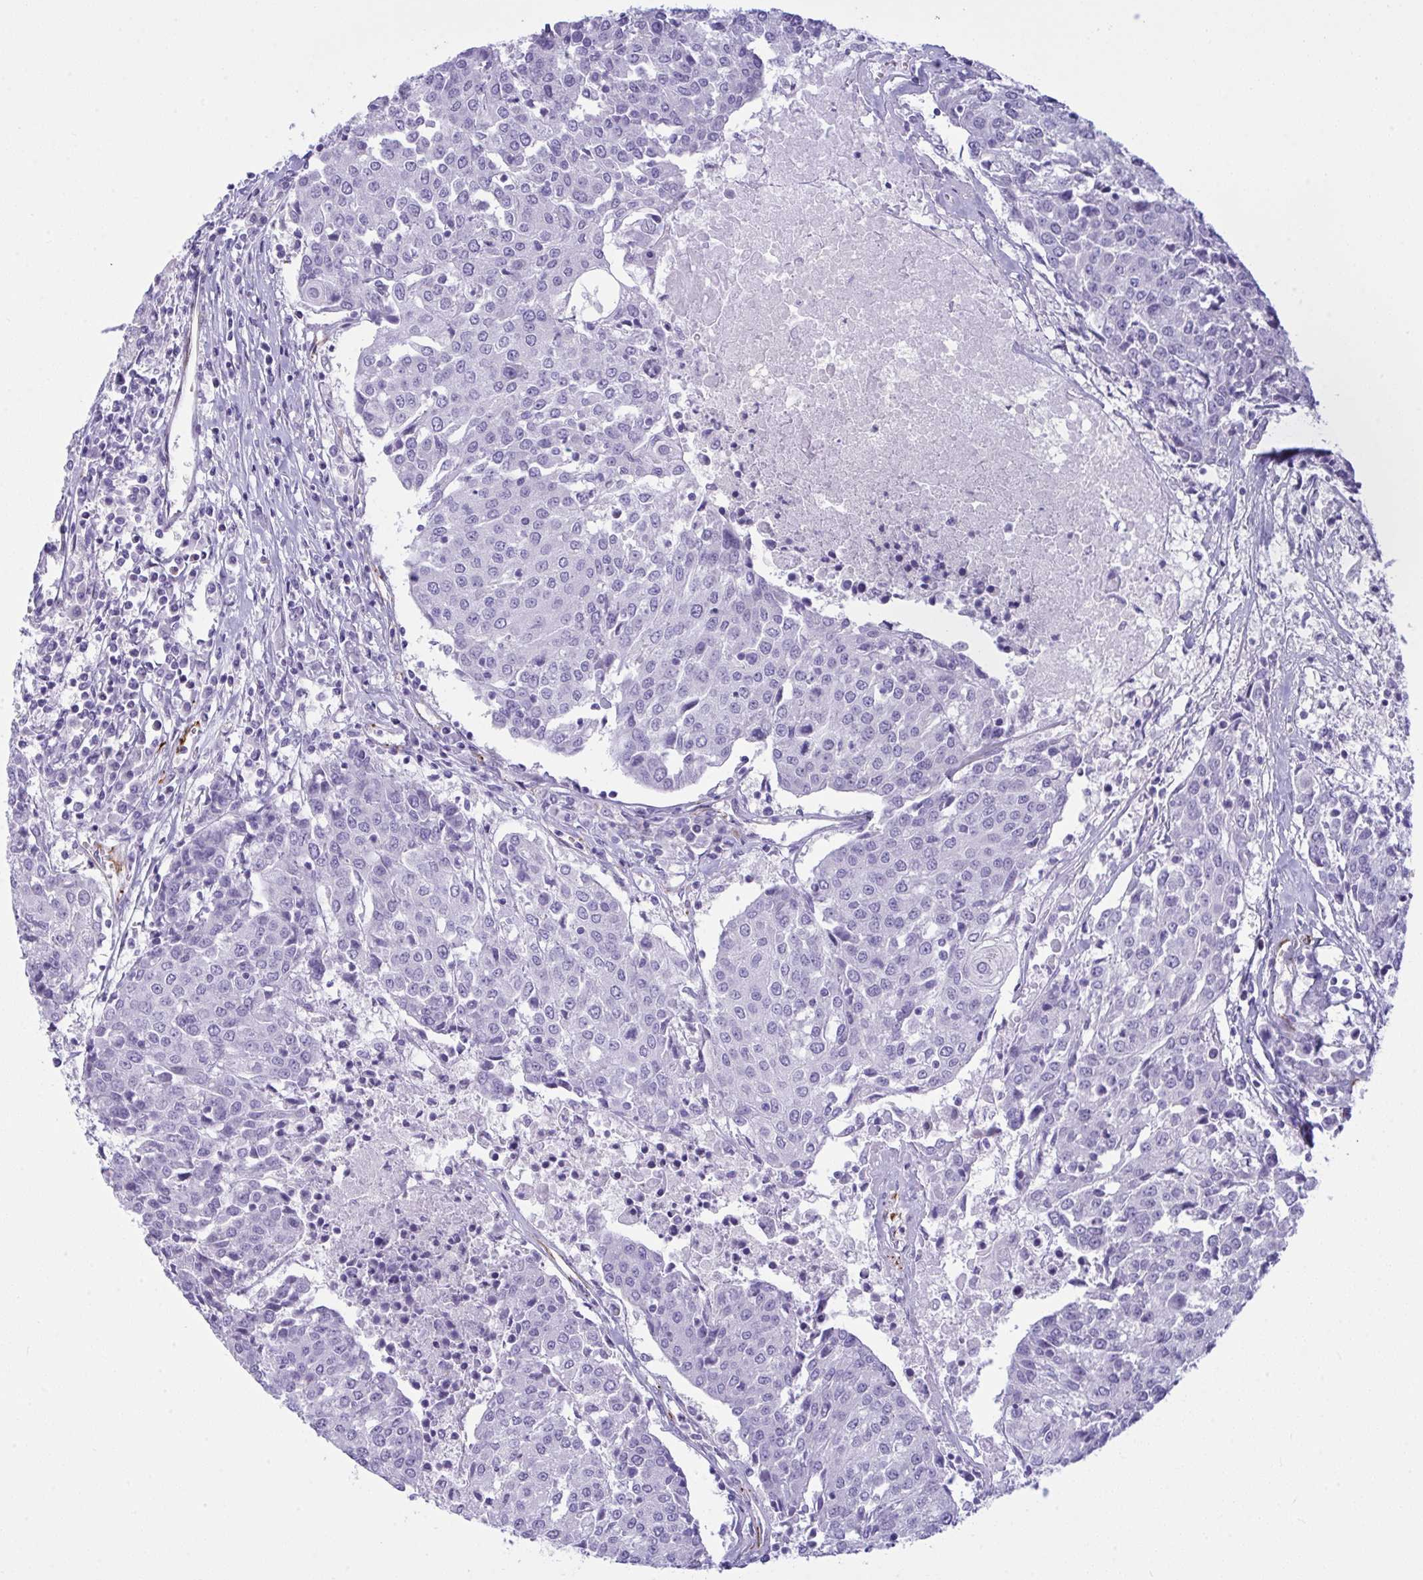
{"staining": {"intensity": "negative", "quantity": "none", "location": "none"}, "tissue": "urothelial cancer", "cell_type": "Tumor cells", "image_type": "cancer", "snomed": [{"axis": "morphology", "description": "Urothelial carcinoma, High grade"}, {"axis": "topography", "description": "Urinary bladder"}], "caption": "A high-resolution image shows immunohistochemistry (IHC) staining of urothelial carcinoma (high-grade), which demonstrates no significant staining in tumor cells. (Immunohistochemistry (ihc), brightfield microscopy, high magnification).", "gene": "SLC35B1", "patient": {"sex": "female", "age": 85}}